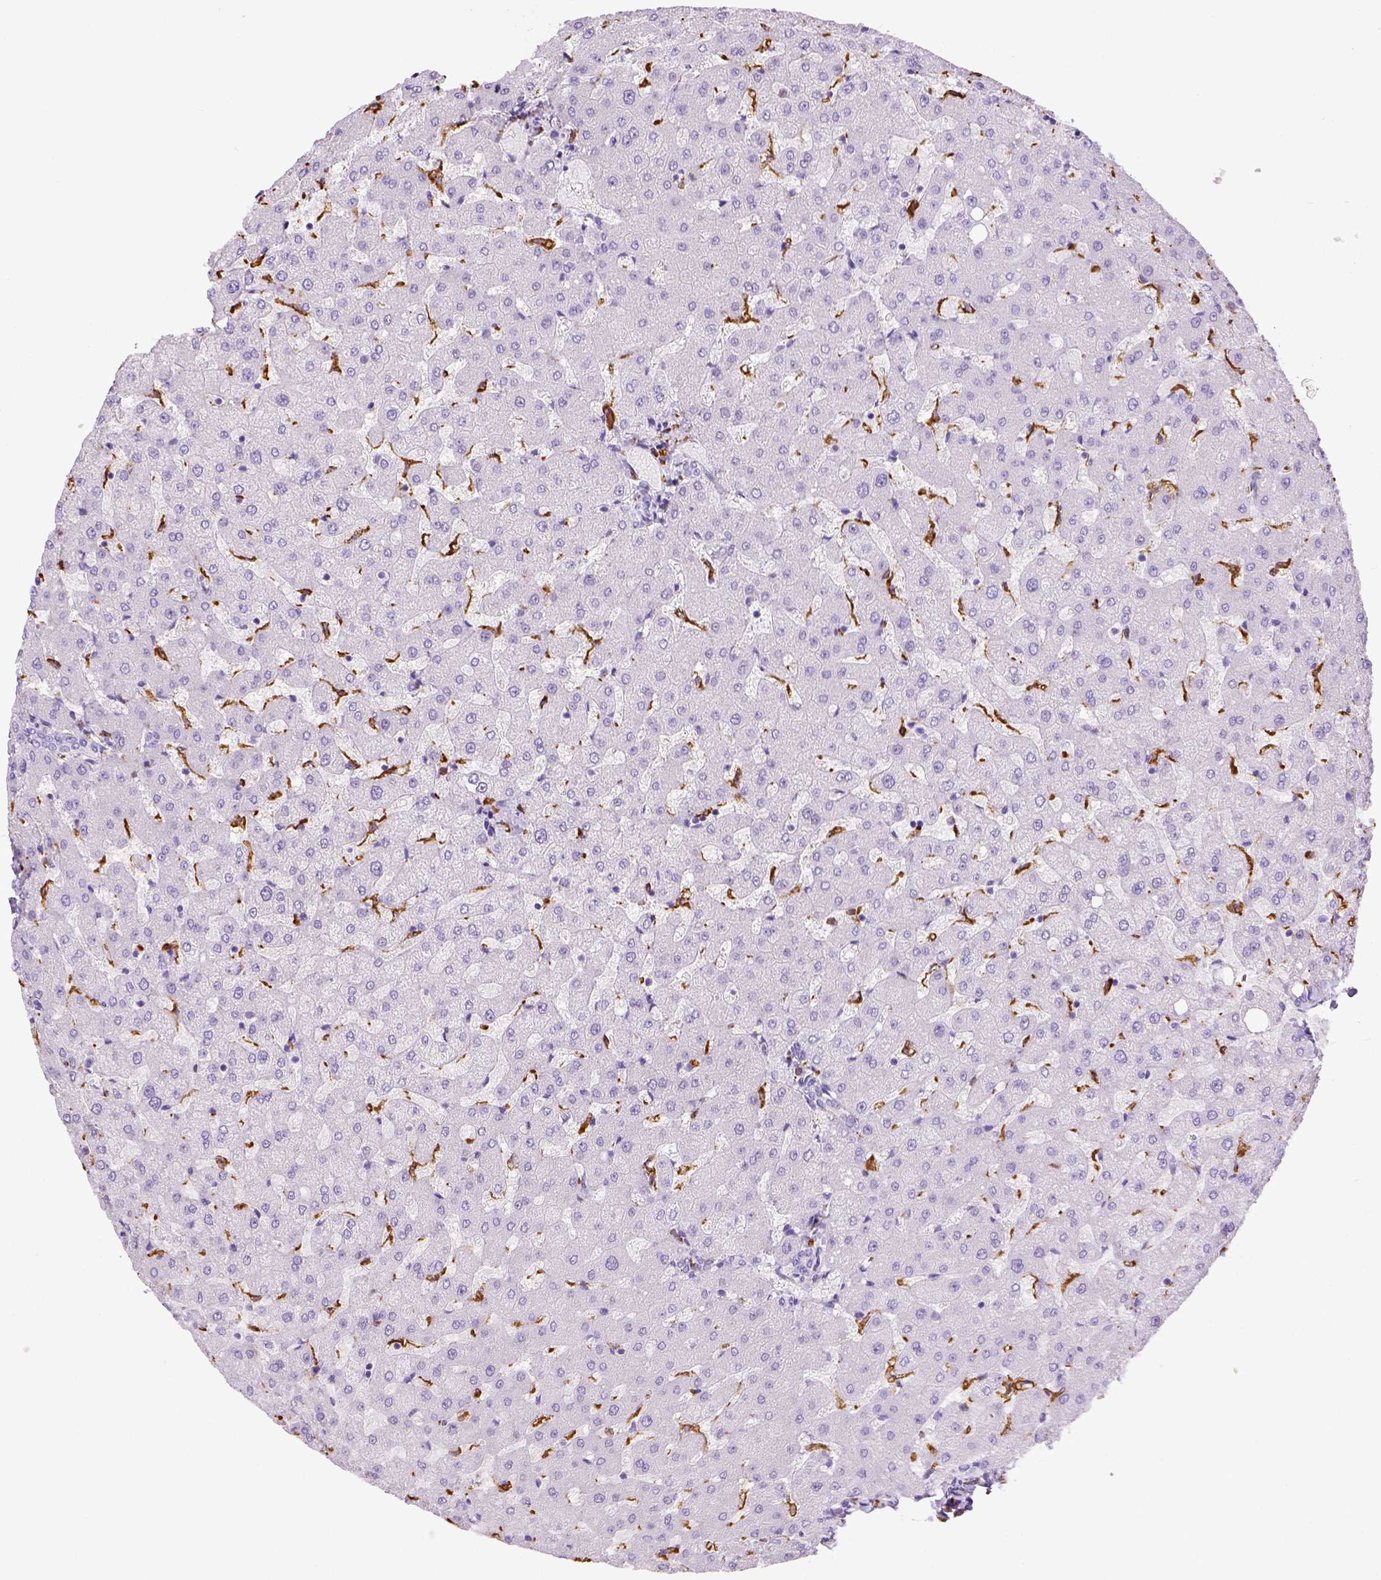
{"staining": {"intensity": "negative", "quantity": "none", "location": "none"}, "tissue": "liver", "cell_type": "Cholangiocytes", "image_type": "normal", "snomed": [{"axis": "morphology", "description": "Normal tissue, NOS"}, {"axis": "topography", "description": "Liver"}], "caption": "This is a histopathology image of IHC staining of unremarkable liver, which shows no staining in cholangiocytes.", "gene": "CD68", "patient": {"sex": "female", "age": 50}}